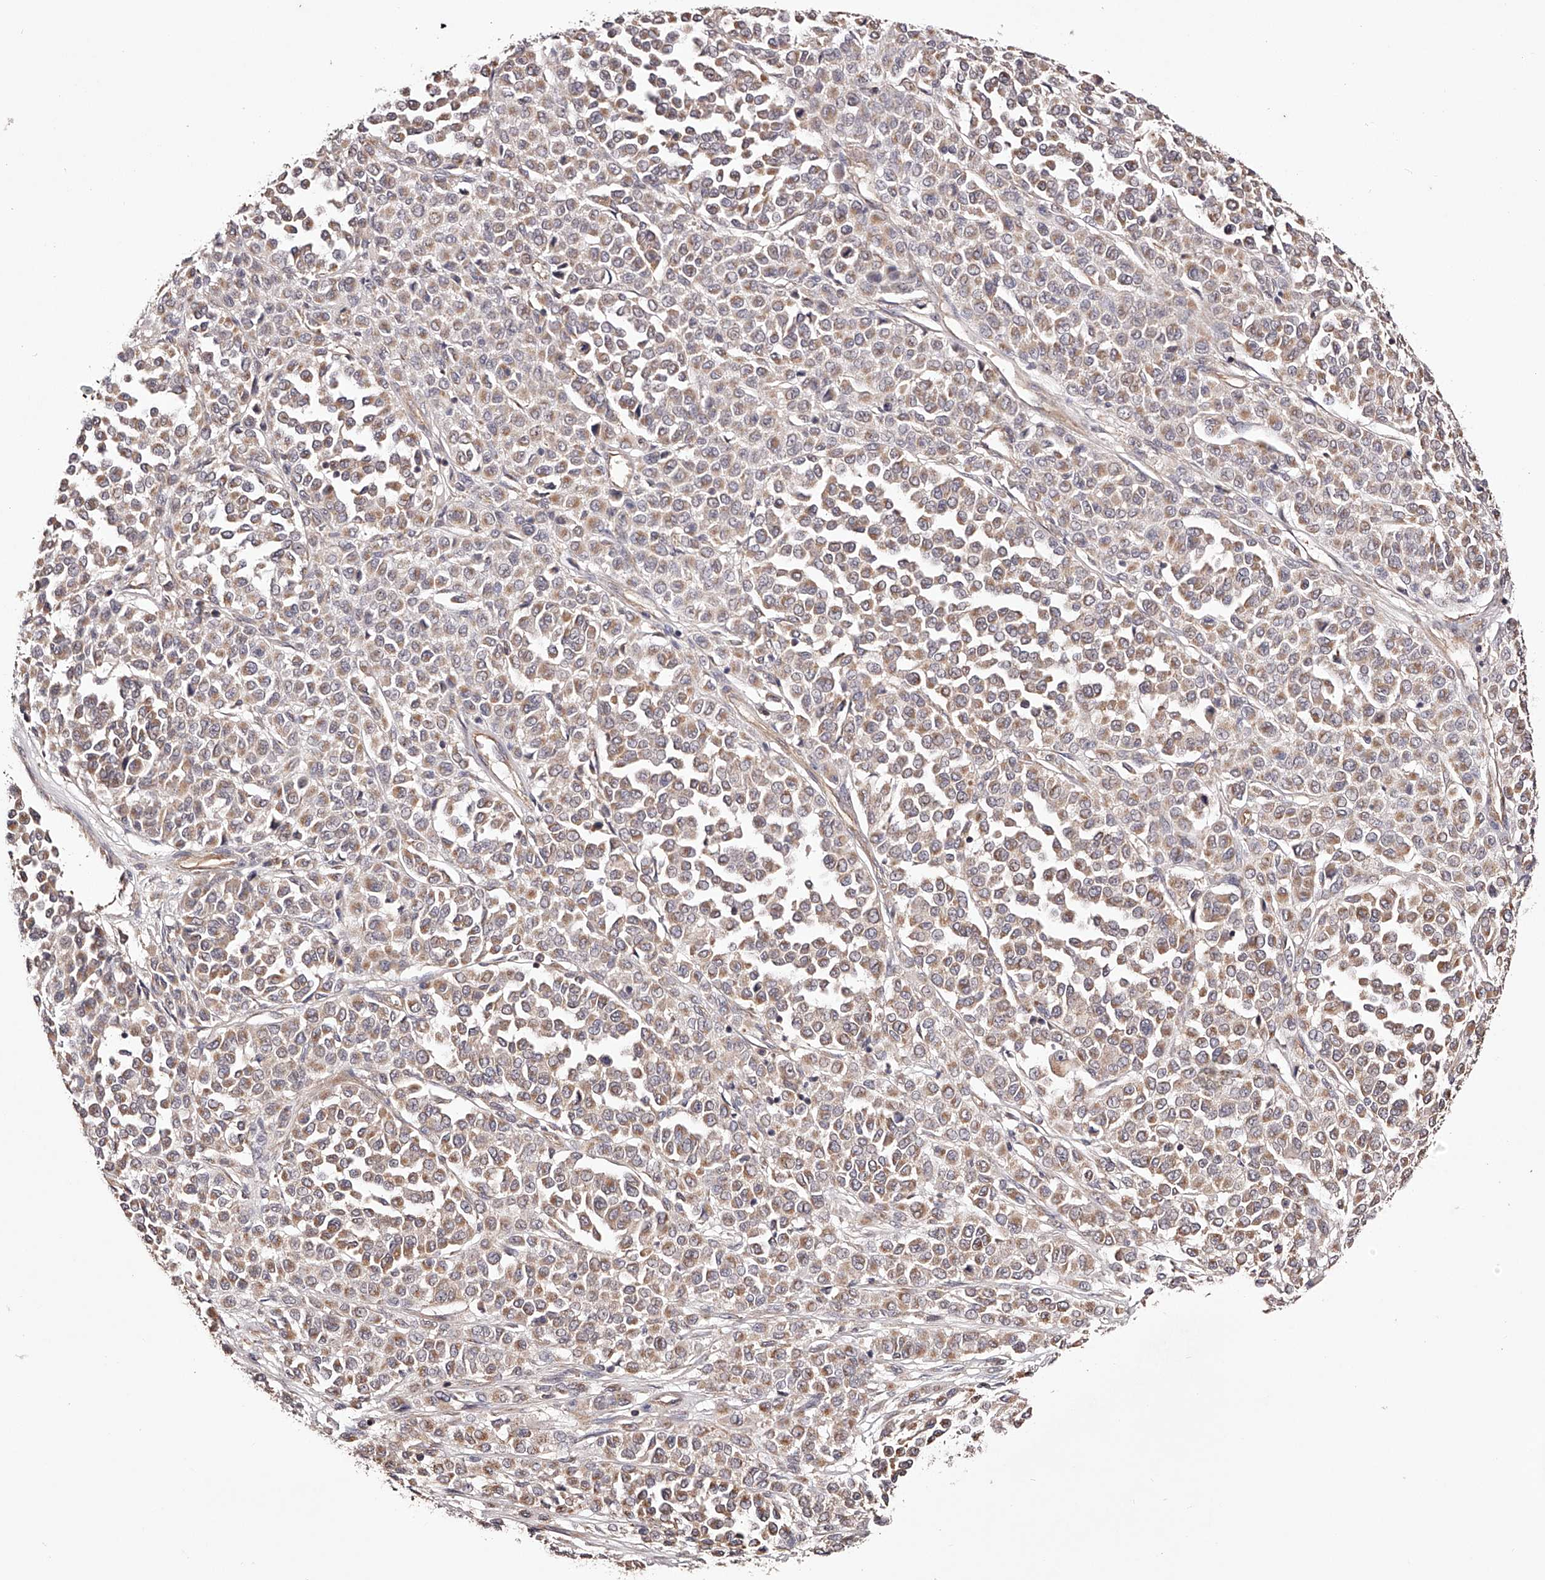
{"staining": {"intensity": "weak", "quantity": ">75%", "location": "cytoplasmic/membranous"}, "tissue": "melanoma", "cell_type": "Tumor cells", "image_type": "cancer", "snomed": [{"axis": "morphology", "description": "Malignant melanoma, Metastatic site"}, {"axis": "topography", "description": "Pancreas"}], "caption": "This image exhibits immunohistochemistry (IHC) staining of human malignant melanoma (metastatic site), with low weak cytoplasmic/membranous staining in about >75% of tumor cells.", "gene": "USP21", "patient": {"sex": "female", "age": 30}}